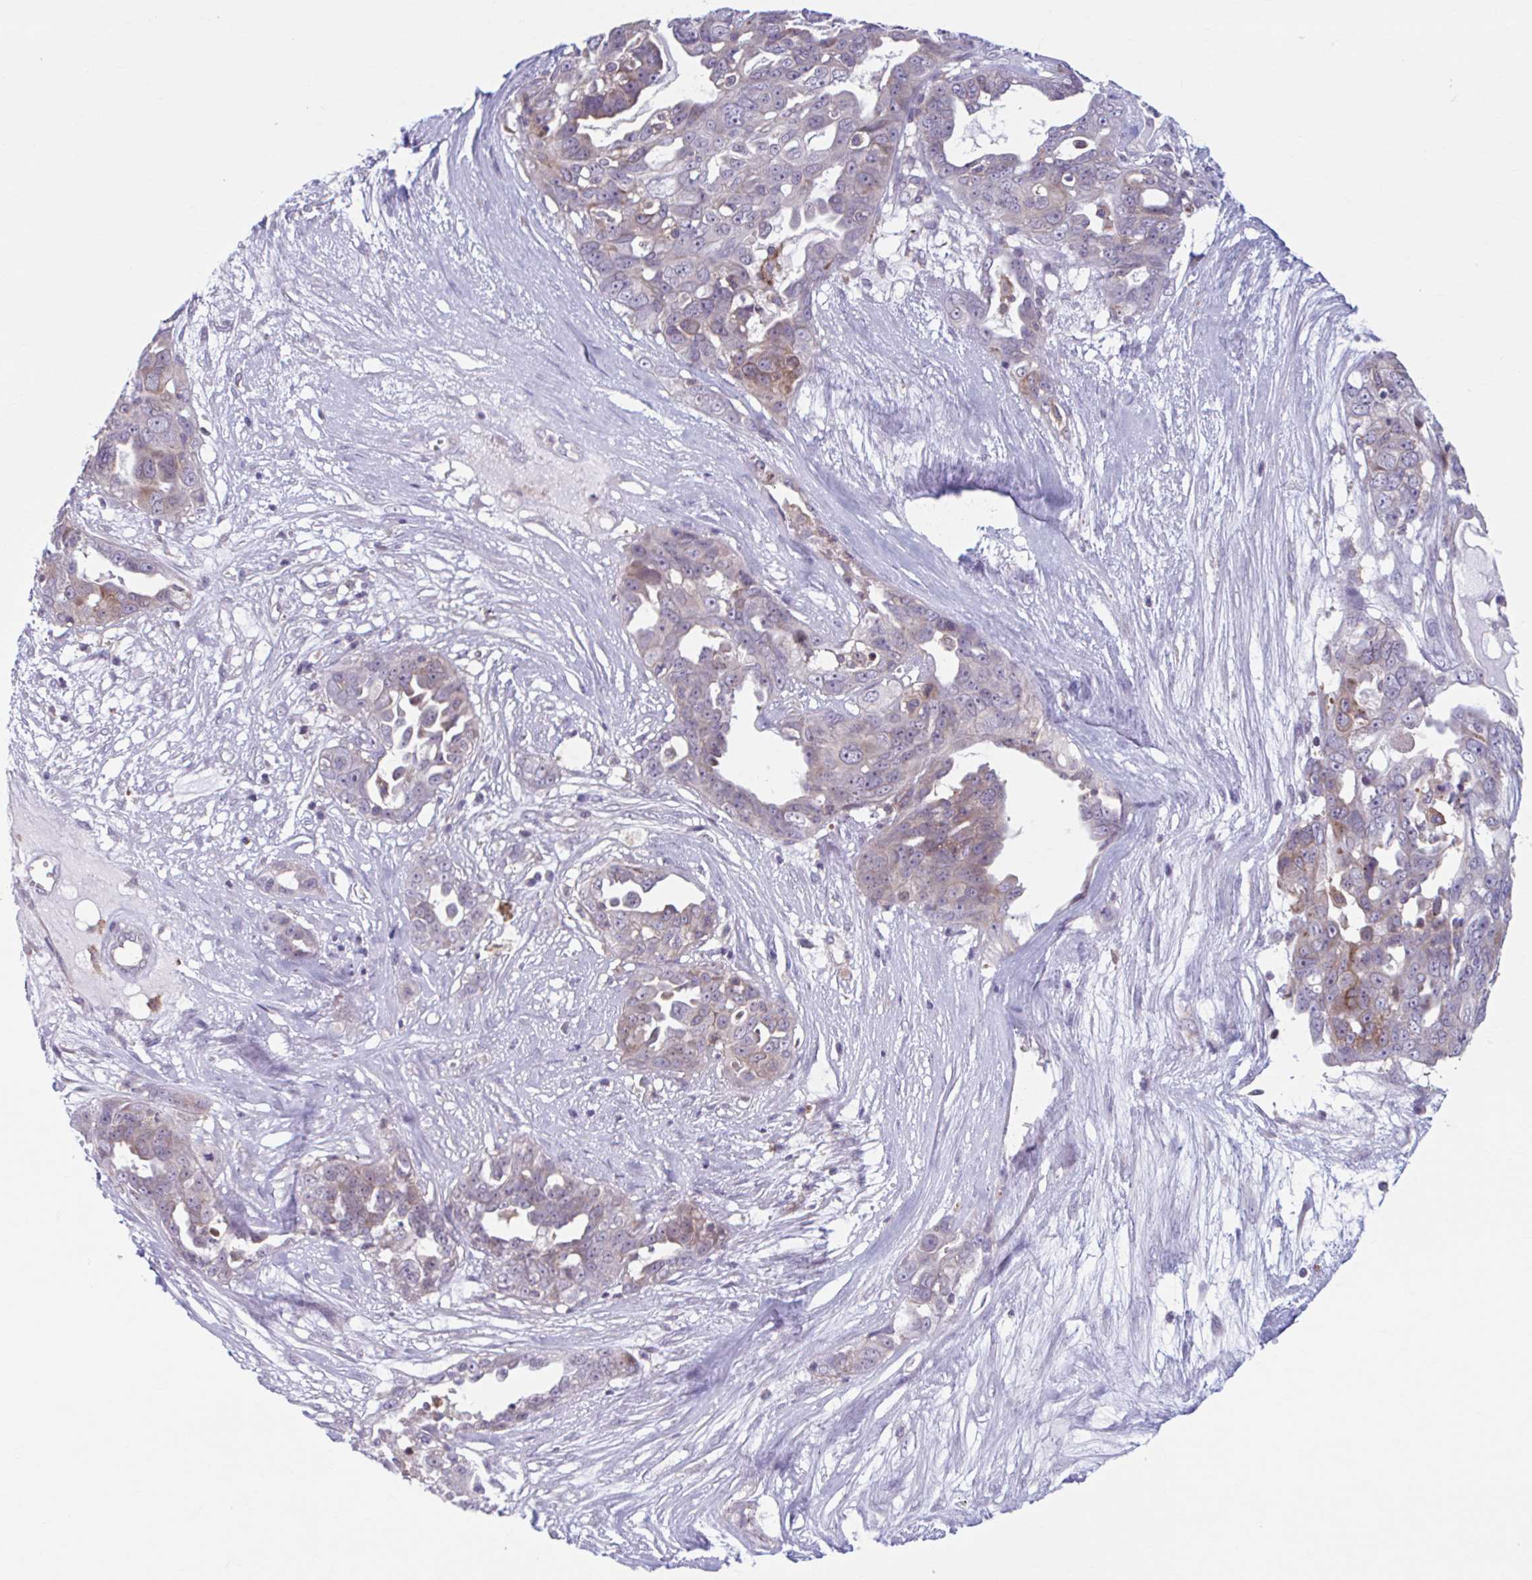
{"staining": {"intensity": "weak", "quantity": "25%-75%", "location": "cytoplasmic/membranous"}, "tissue": "ovarian cancer", "cell_type": "Tumor cells", "image_type": "cancer", "snomed": [{"axis": "morphology", "description": "Carcinoma, endometroid"}, {"axis": "topography", "description": "Ovary"}], "caption": "An image of human ovarian endometroid carcinoma stained for a protein demonstrates weak cytoplasmic/membranous brown staining in tumor cells. The staining is performed using DAB (3,3'-diaminobenzidine) brown chromogen to label protein expression. The nuclei are counter-stained blue using hematoxylin.", "gene": "ADAT3", "patient": {"sex": "female", "age": 70}}